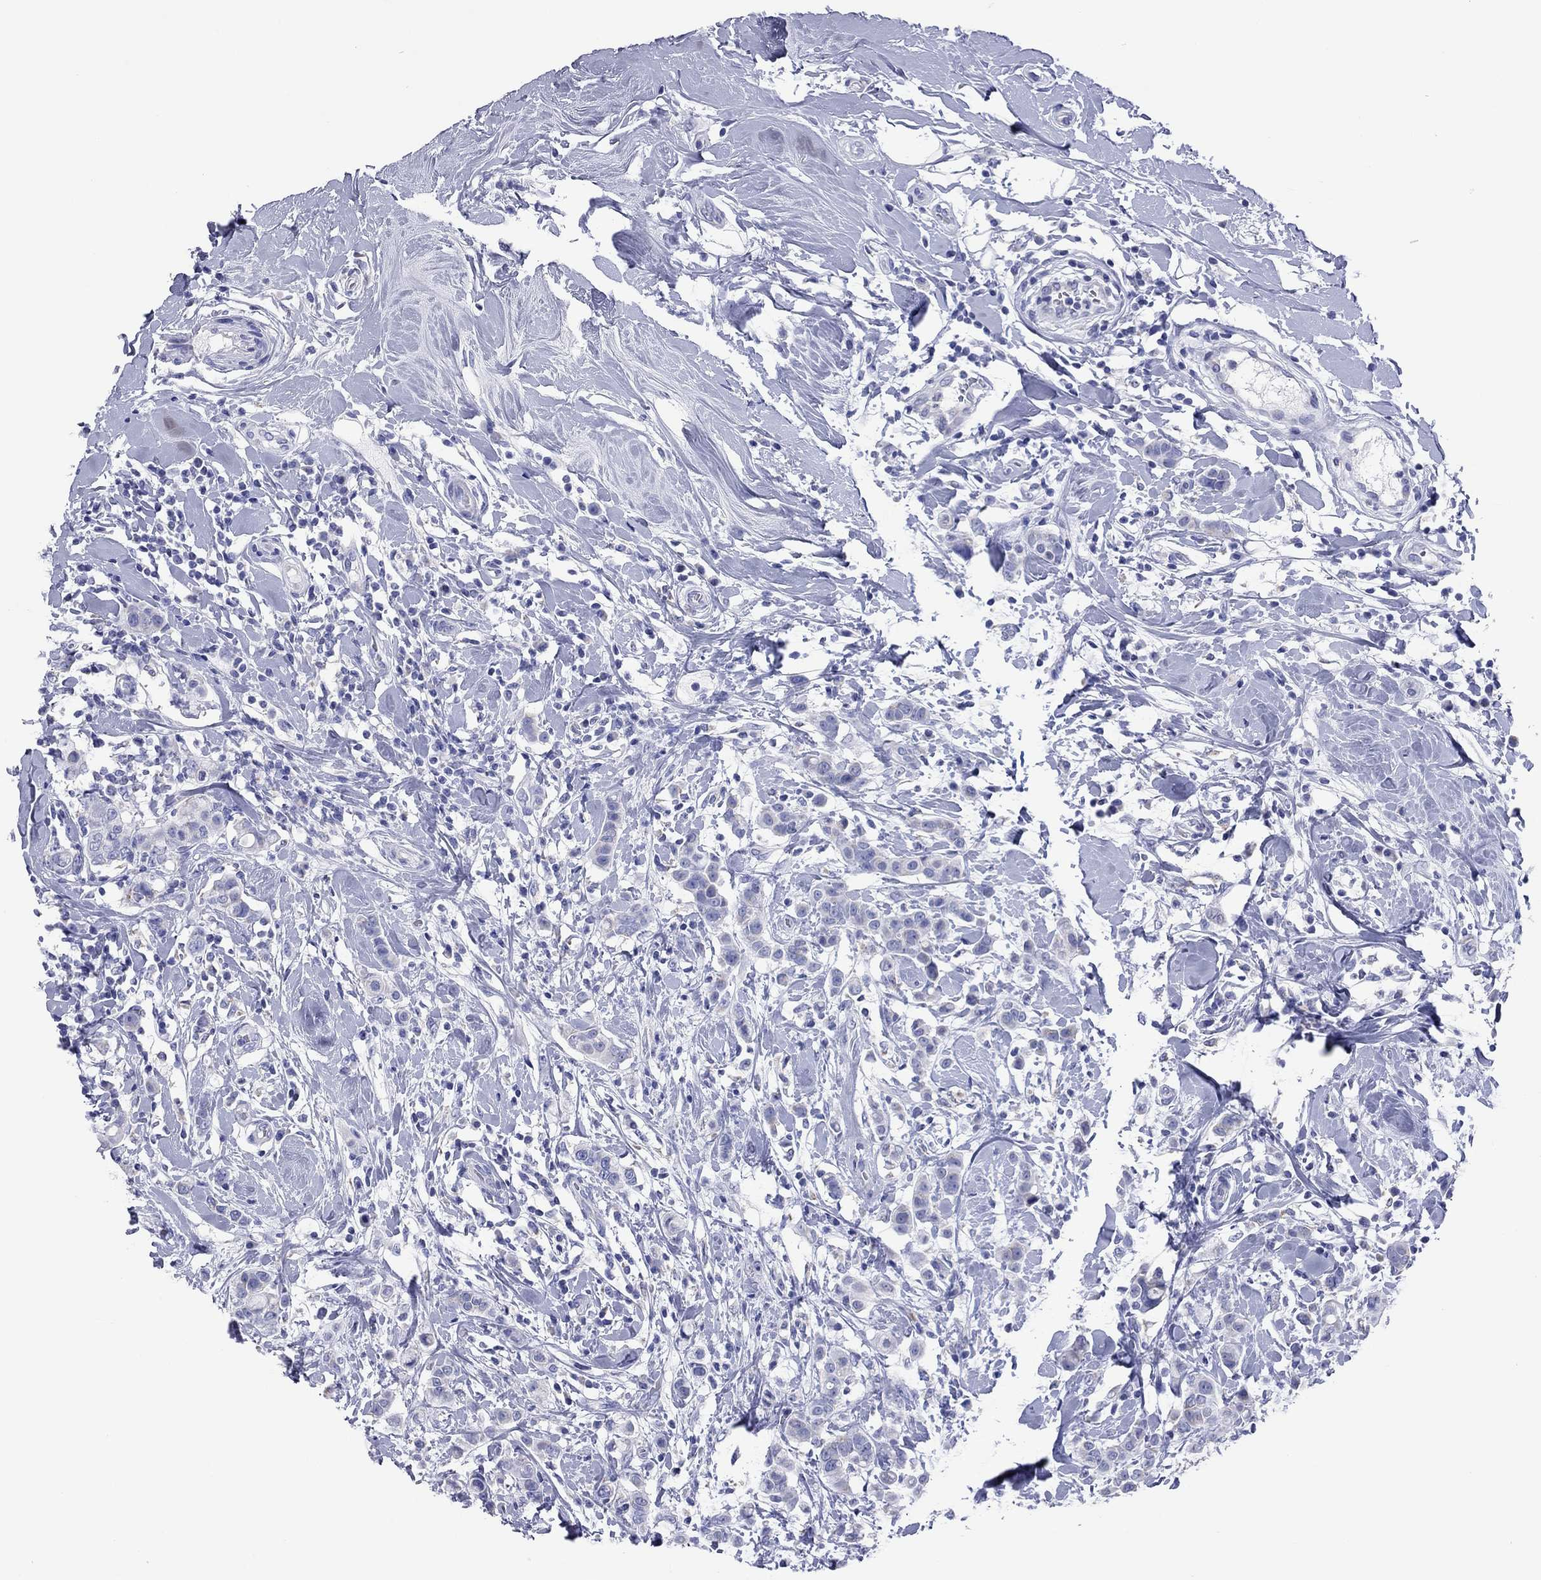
{"staining": {"intensity": "negative", "quantity": "none", "location": "none"}, "tissue": "breast cancer", "cell_type": "Tumor cells", "image_type": "cancer", "snomed": [{"axis": "morphology", "description": "Duct carcinoma"}, {"axis": "topography", "description": "Breast"}], "caption": "Breast cancer (invasive ductal carcinoma) was stained to show a protein in brown. There is no significant expression in tumor cells.", "gene": "VSIG10", "patient": {"sex": "female", "age": 27}}